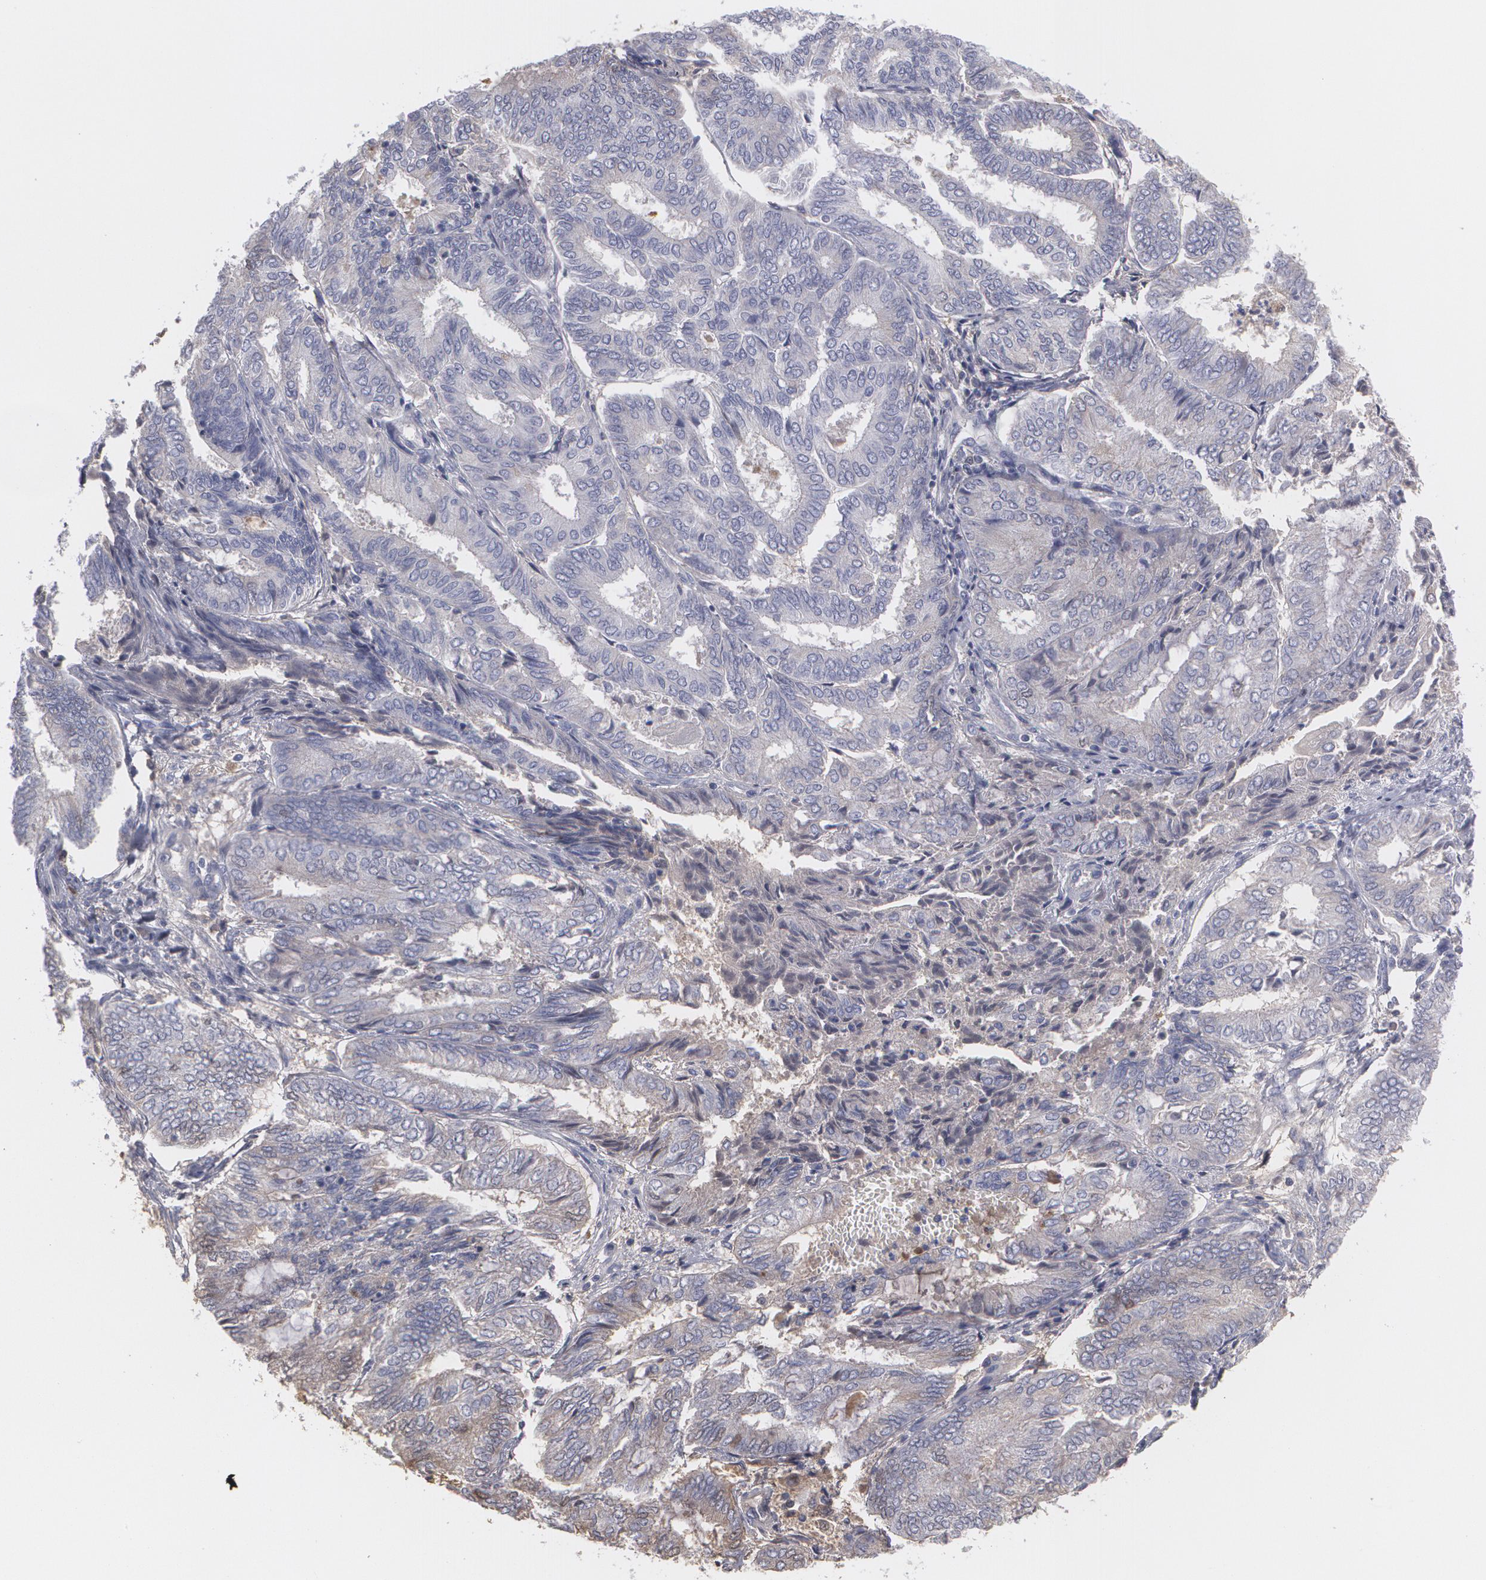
{"staining": {"intensity": "weak", "quantity": "<25%", "location": "cytoplasmic/membranous"}, "tissue": "endometrial cancer", "cell_type": "Tumor cells", "image_type": "cancer", "snomed": [{"axis": "morphology", "description": "Adenocarcinoma, NOS"}, {"axis": "topography", "description": "Endometrium"}], "caption": "DAB (3,3'-diaminobenzidine) immunohistochemical staining of endometrial adenocarcinoma demonstrates no significant expression in tumor cells.", "gene": "SERPINA1", "patient": {"sex": "female", "age": 59}}